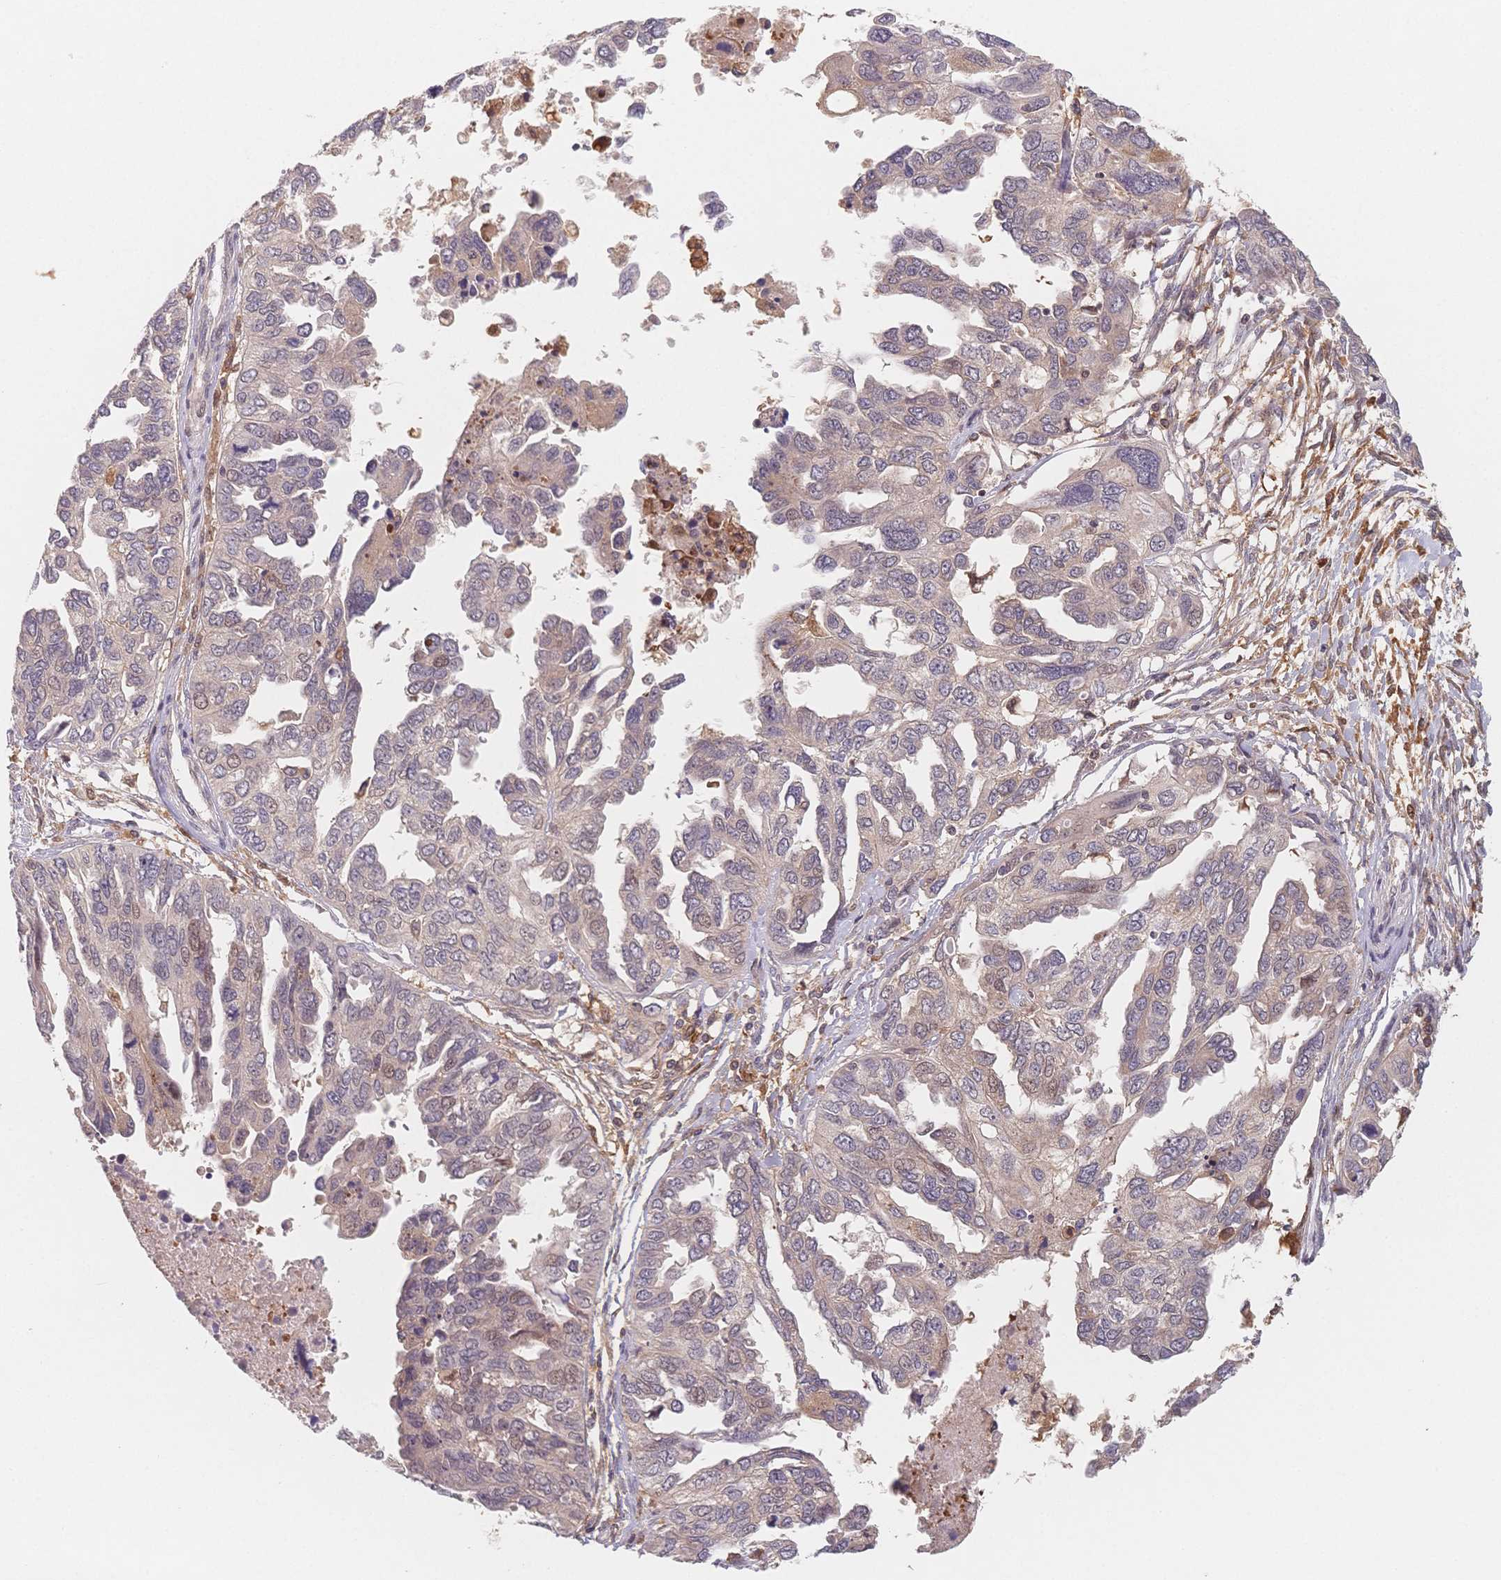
{"staining": {"intensity": "weak", "quantity": "25%-75%", "location": "cytoplasmic/membranous"}, "tissue": "ovarian cancer", "cell_type": "Tumor cells", "image_type": "cancer", "snomed": [{"axis": "morphology", "description": "Cystadenocarcinoma, serous, NOS"}, {"axis": "topography", "description": "Ovary"}], "caption": "This is a micrograph of IHC staining of ovarian cancer, which shows weak expression in the cytoplasmic/membranous of tumor cells.", "gene": "C12orf75", "patient": {"sex": "female", "age": 53}}